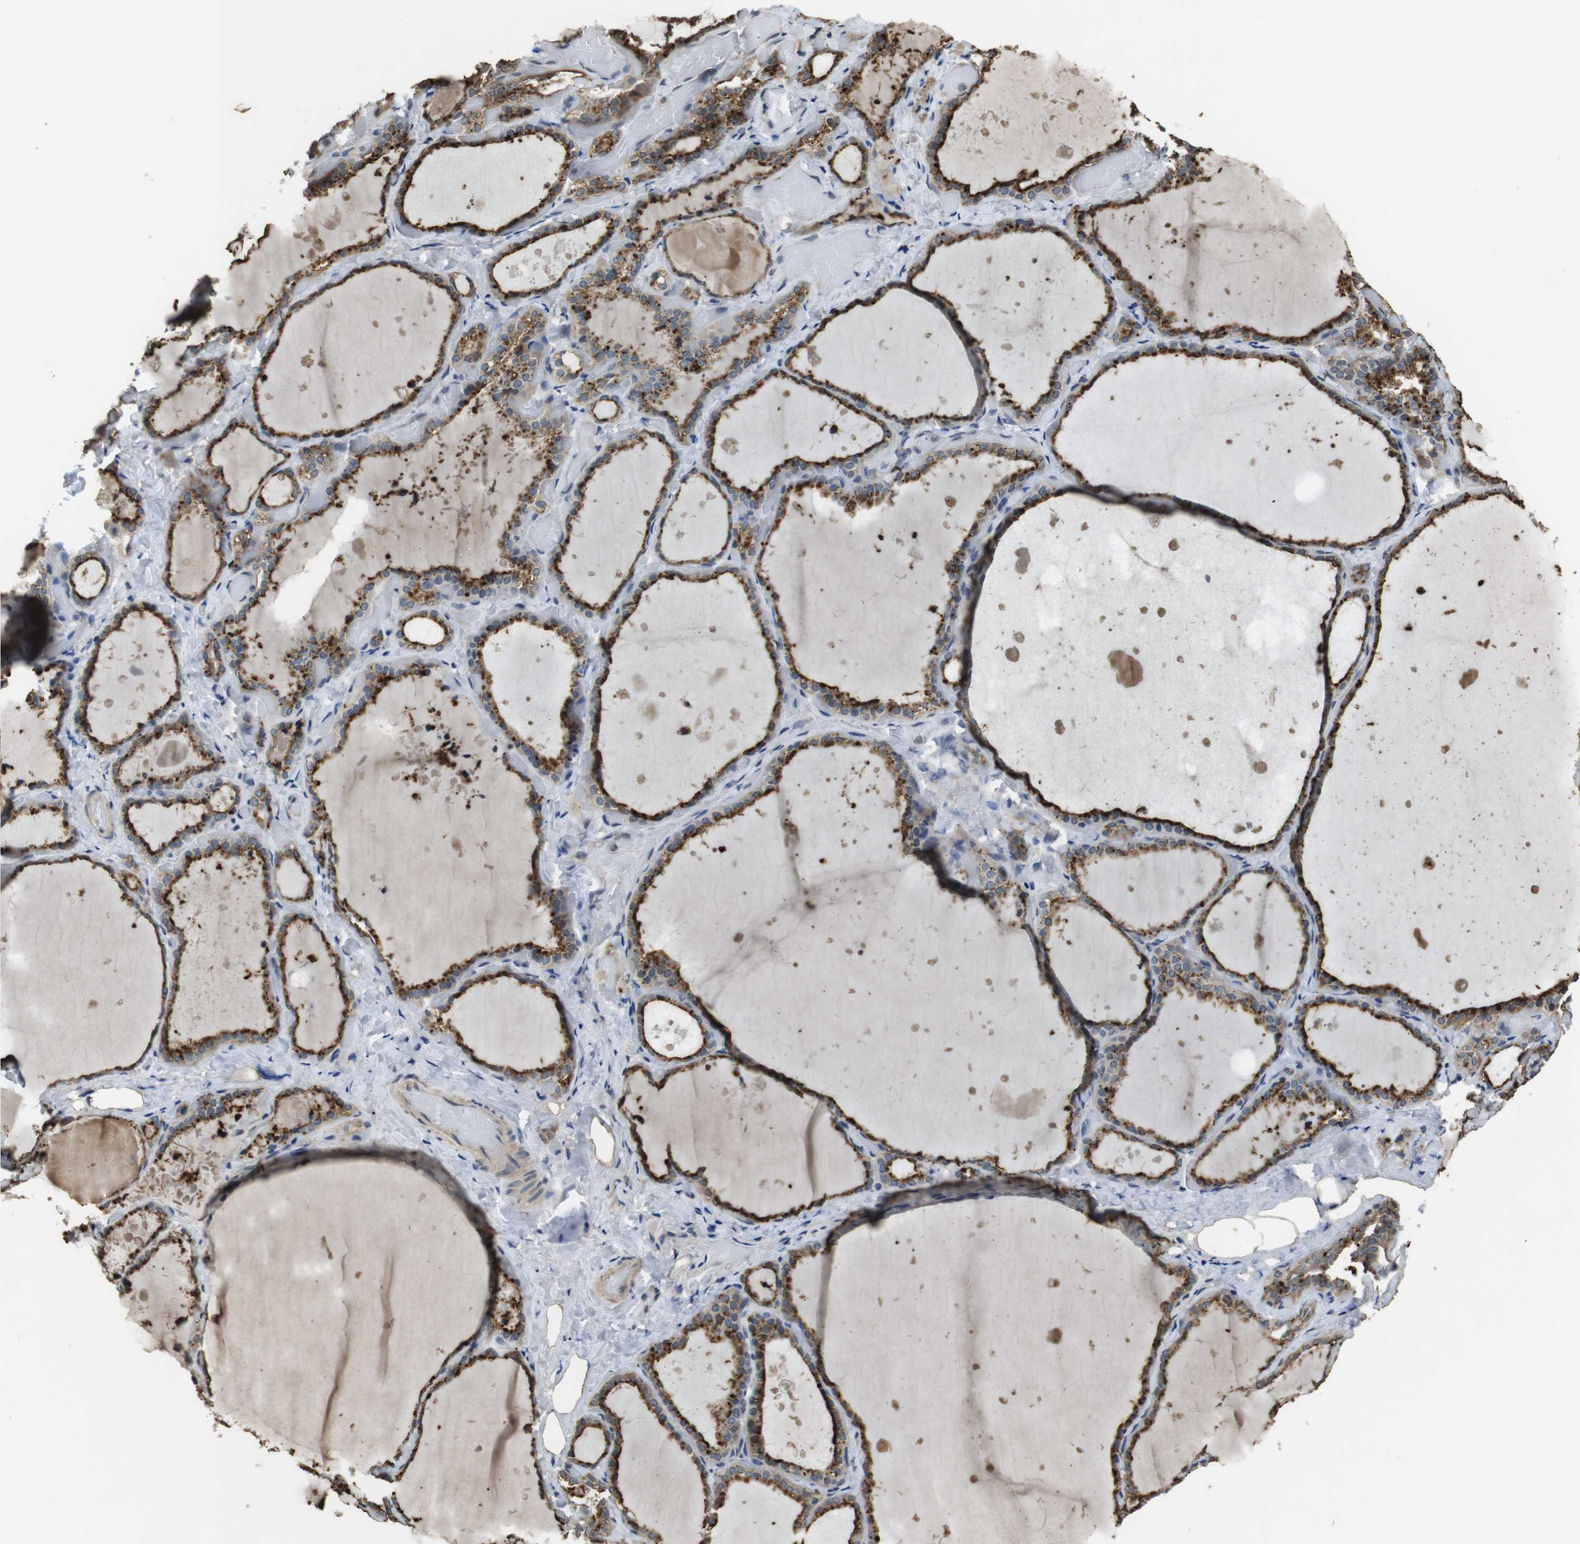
{"staining": {"intensity": "moderate", "quantity": ">75%", "location": "cytoplasmic/membranous"}, "tissue": "thyroid gland", "cell_type": "Glandular cells", "image_type": "normal", "snomed": [{"axis": "morphology", "description": "Normal tissue, NOS"}, {"axis": "topography", "description": "Thyroid gland"}], "caption": "Thyroid gland stained for a protein (brown) shows moderate cytoplasmic/membranous positive staining in approximately >75% of glandular cells.", "gene": "FZD10", "patient": {"sex": "female", "age": 44}}